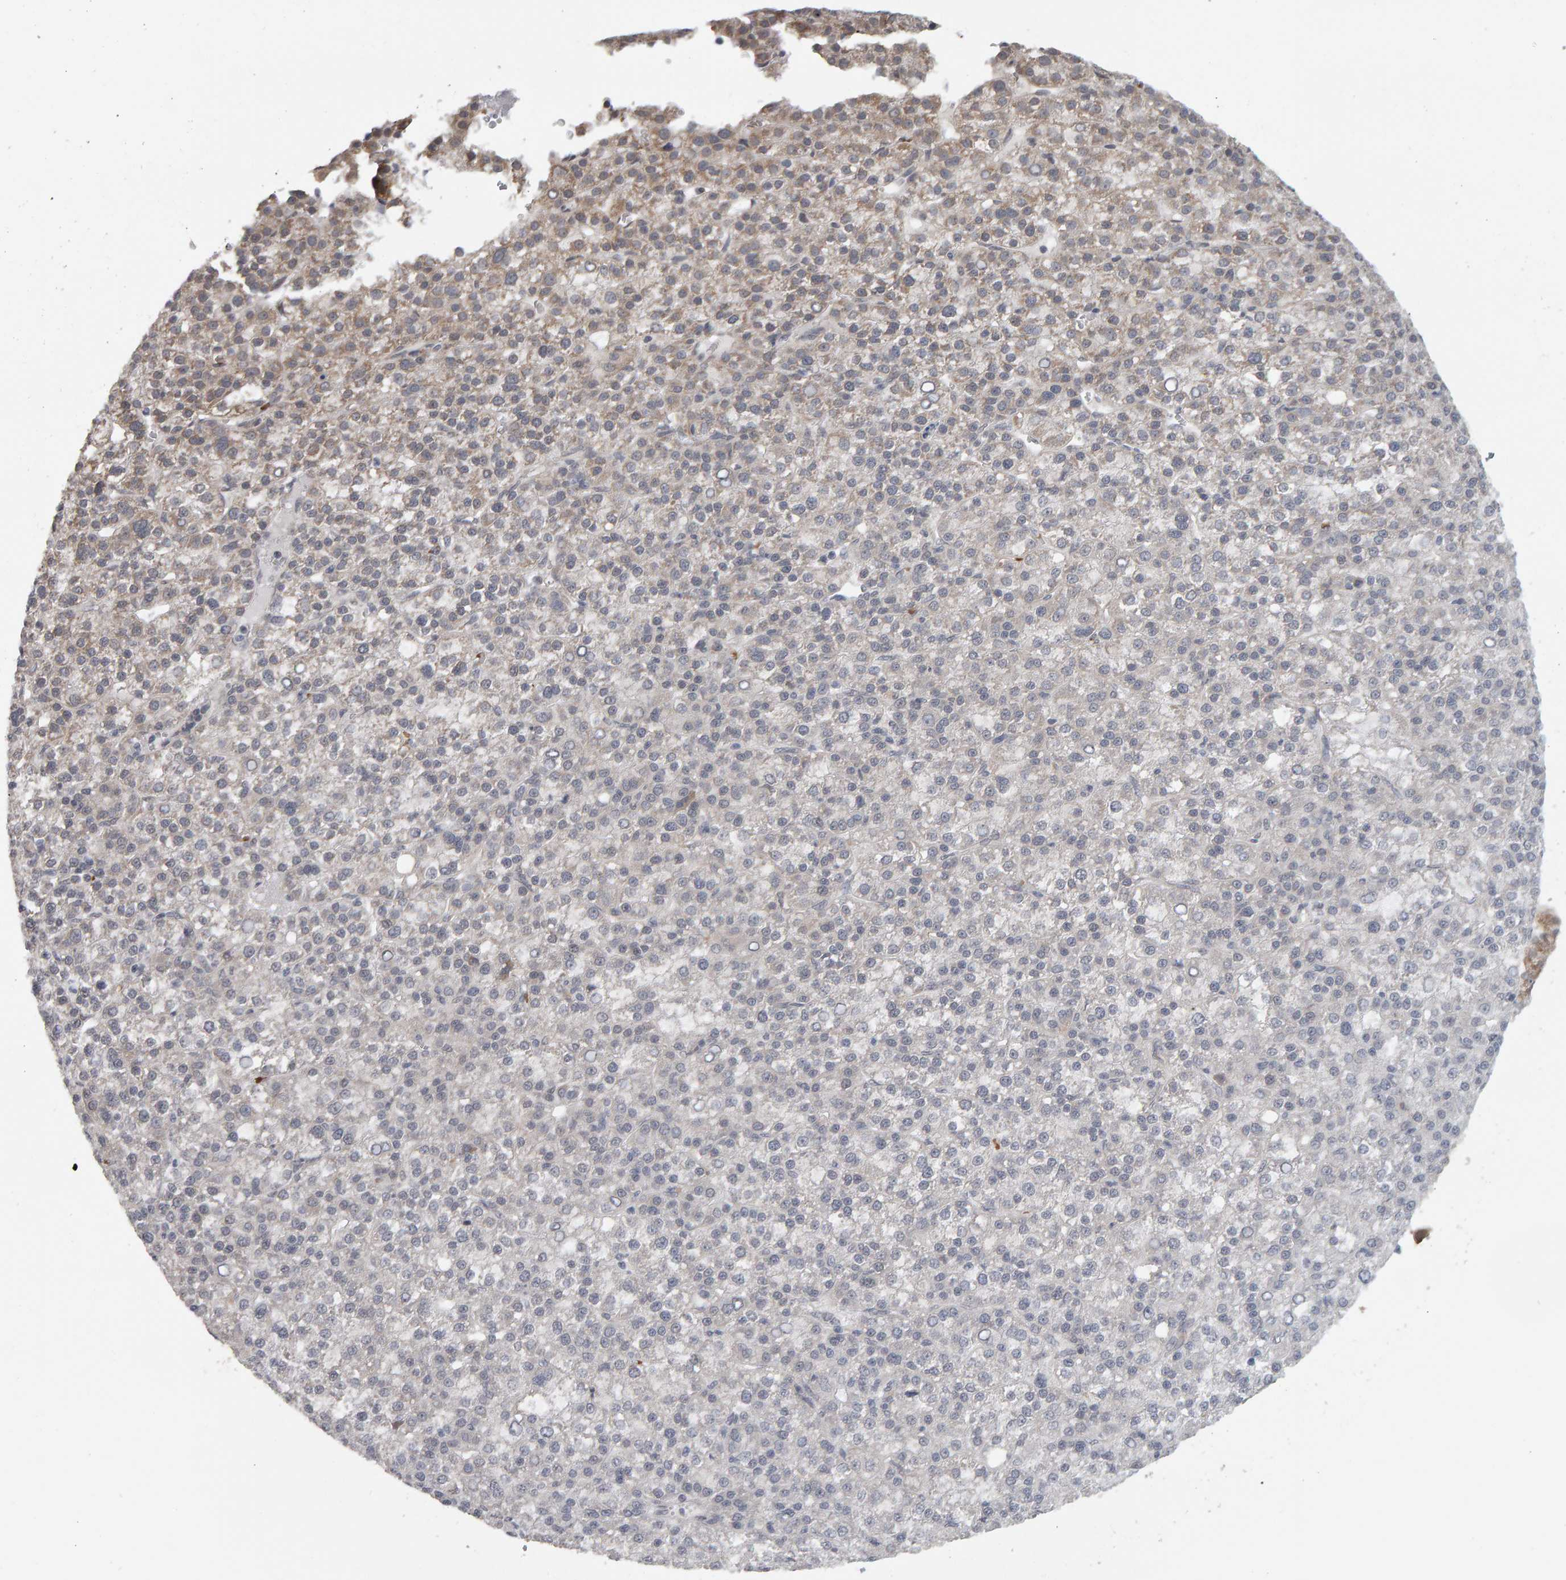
{"staining": {"intensity": "weak", "quantity": "<25%", "location": "cytoplasmic/membranous"}, "tissue": "liver cancer", "cell_type": "Tumor cells", "image_type": "cancer", "snomed": [{"axis": "morphology", "description": "Carcinoma, Hepatocellular, NOS"}, {"axis": "topography", "description": "Liver"}], "caption": "Immunohistochemistry (IHC) of liver cancer reveals no staining in tumor cells.", "gene": "DAP3", "patient": {"sex": "female", "age": 58}}